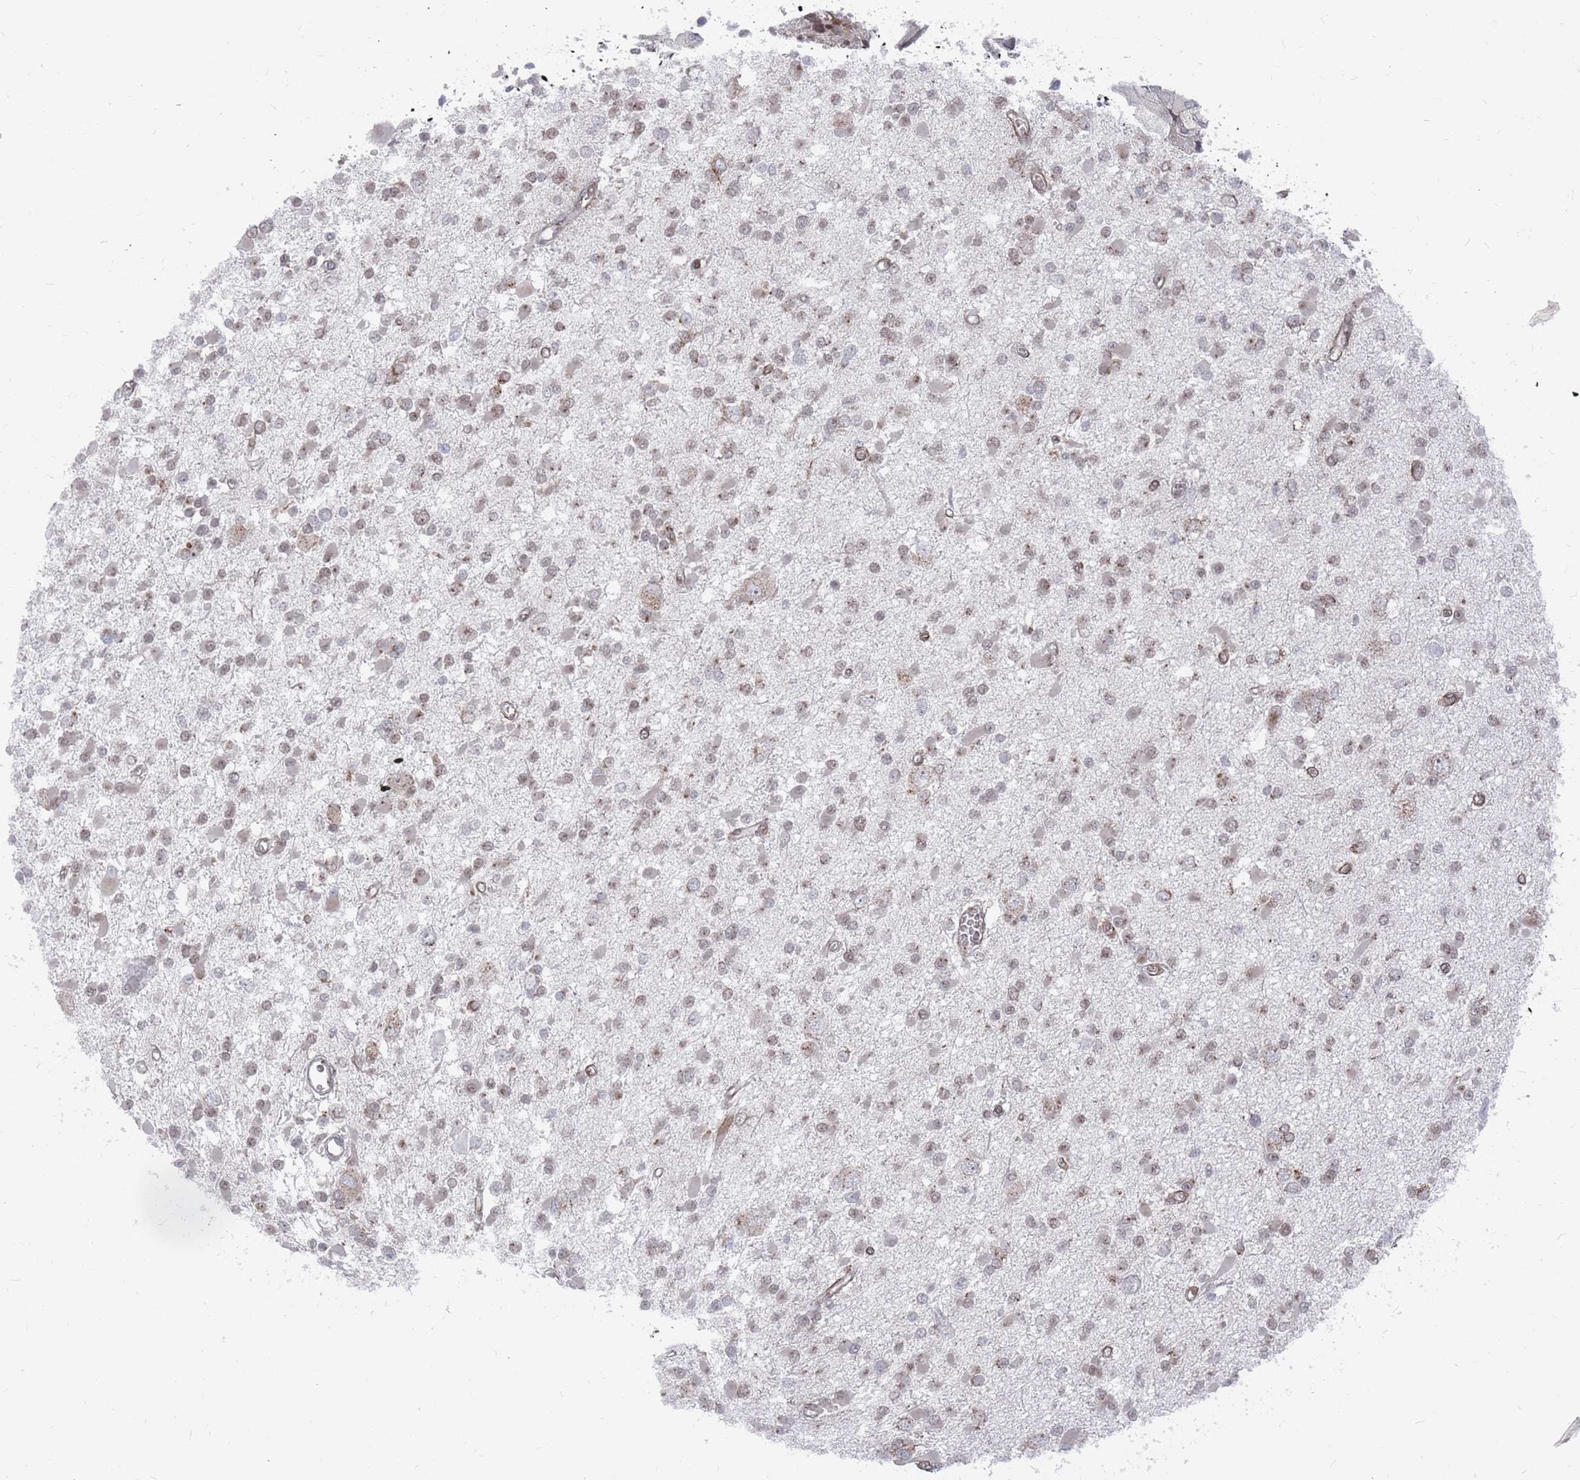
{"staining": {"intensity": "weak", "quantity": "25%-75%", "location": "cytoplasmic/membranous,nuclear"}, "tissue": "glioma", "cell_type": "Tumor cells", "image_type": "cancer", "snomed": [{"axis": "morphology", "description": "Glioma, malignant, Low grade"}, {"axis": "topography", "description": "Brain"}], "caption": "Immunohistochemical staining of human glioma exhibits low levels of weak cytoplasmic/membranous and nuclear protein staining in approximately 25%-75% of tumor cells.", "gene": "FMO4", "patient": {"sex": "female", "age": 22}}